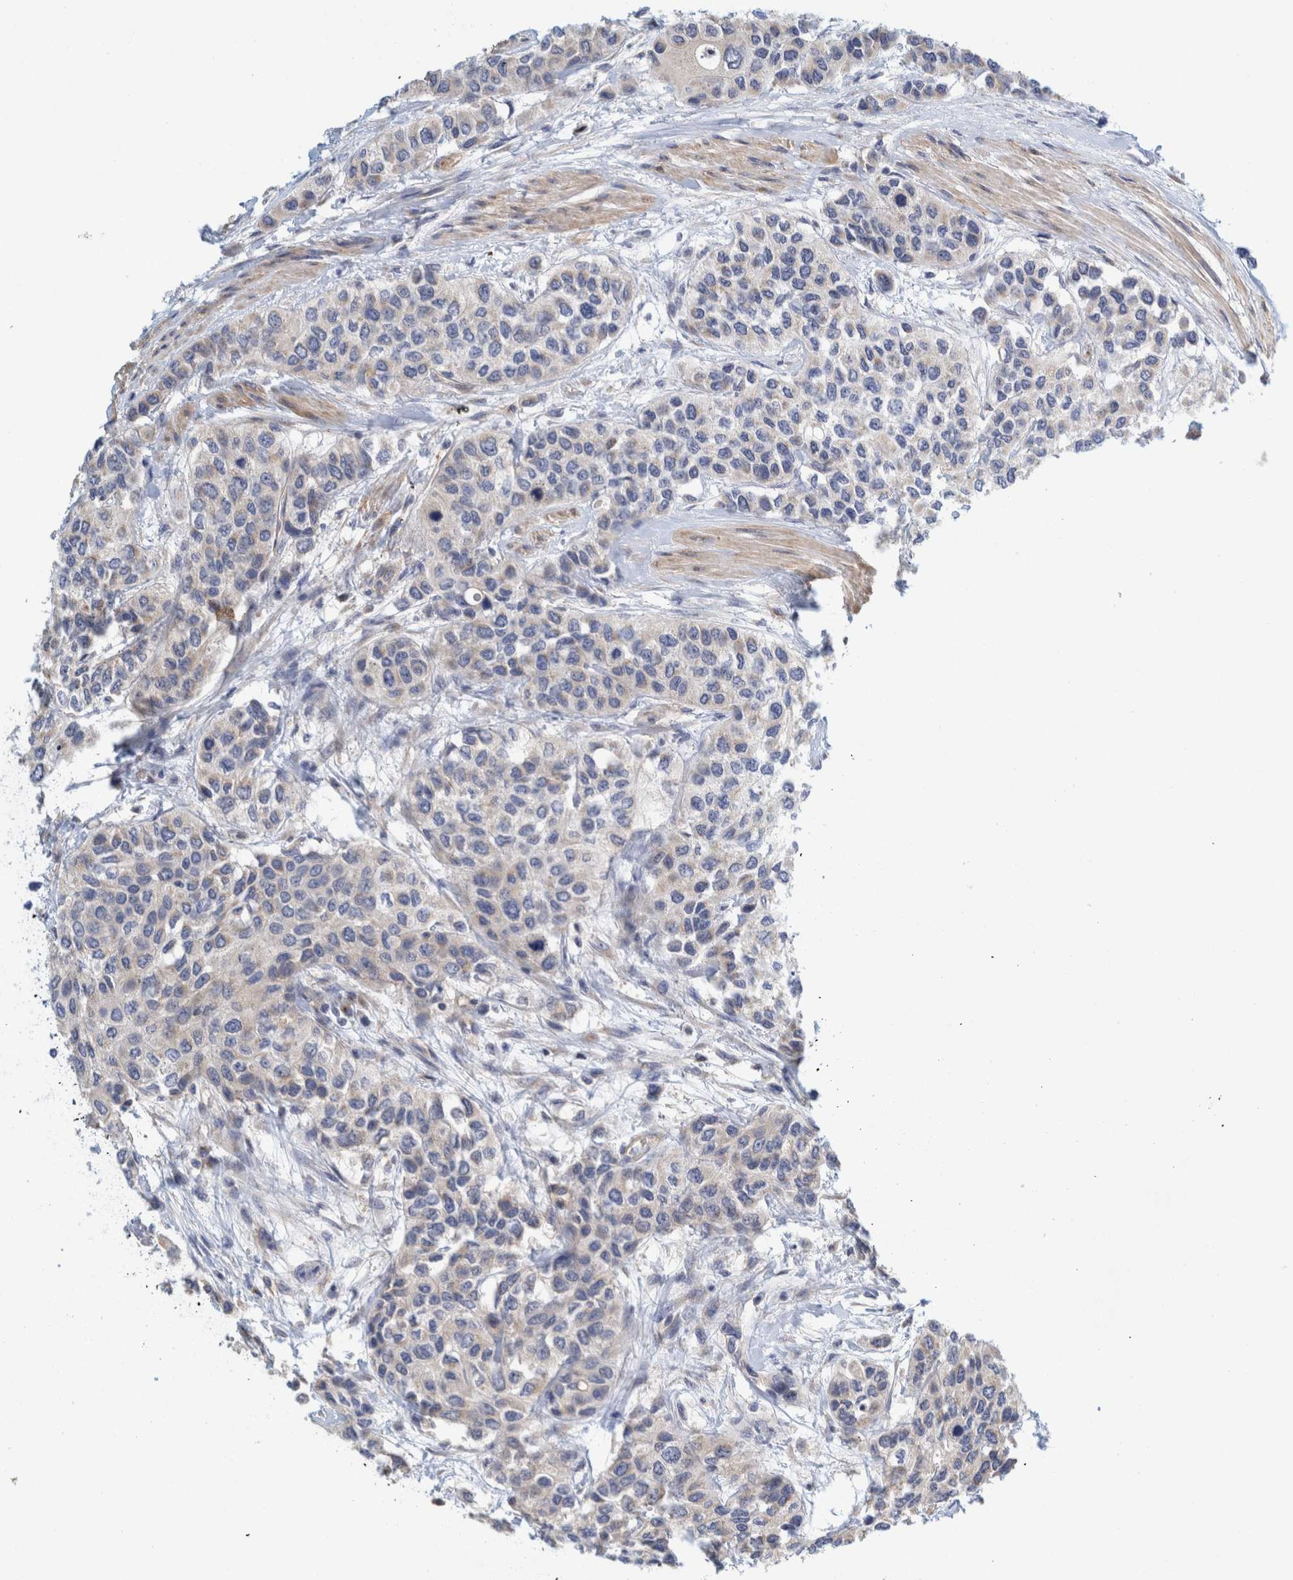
{"staining": {"intensity": "negative", "quantity": "none", "location": "none"}, "tissue": "urothelial cancer", "cell_type": "Tumor cells", "image_type": "cancer", "snomed": [{"axis": "morphology", "description": "Urothelial carcinoma, High grade"}, {"axis": "topography", "description": "Urinary bladder"}], "caption": "An IHC histopathology image of urothelial cancer is shown. There is no staining in tumor cells of urothelial cancer.", "gene": "ZNF324B", "patient": {"sex": "female", "age": 56}}